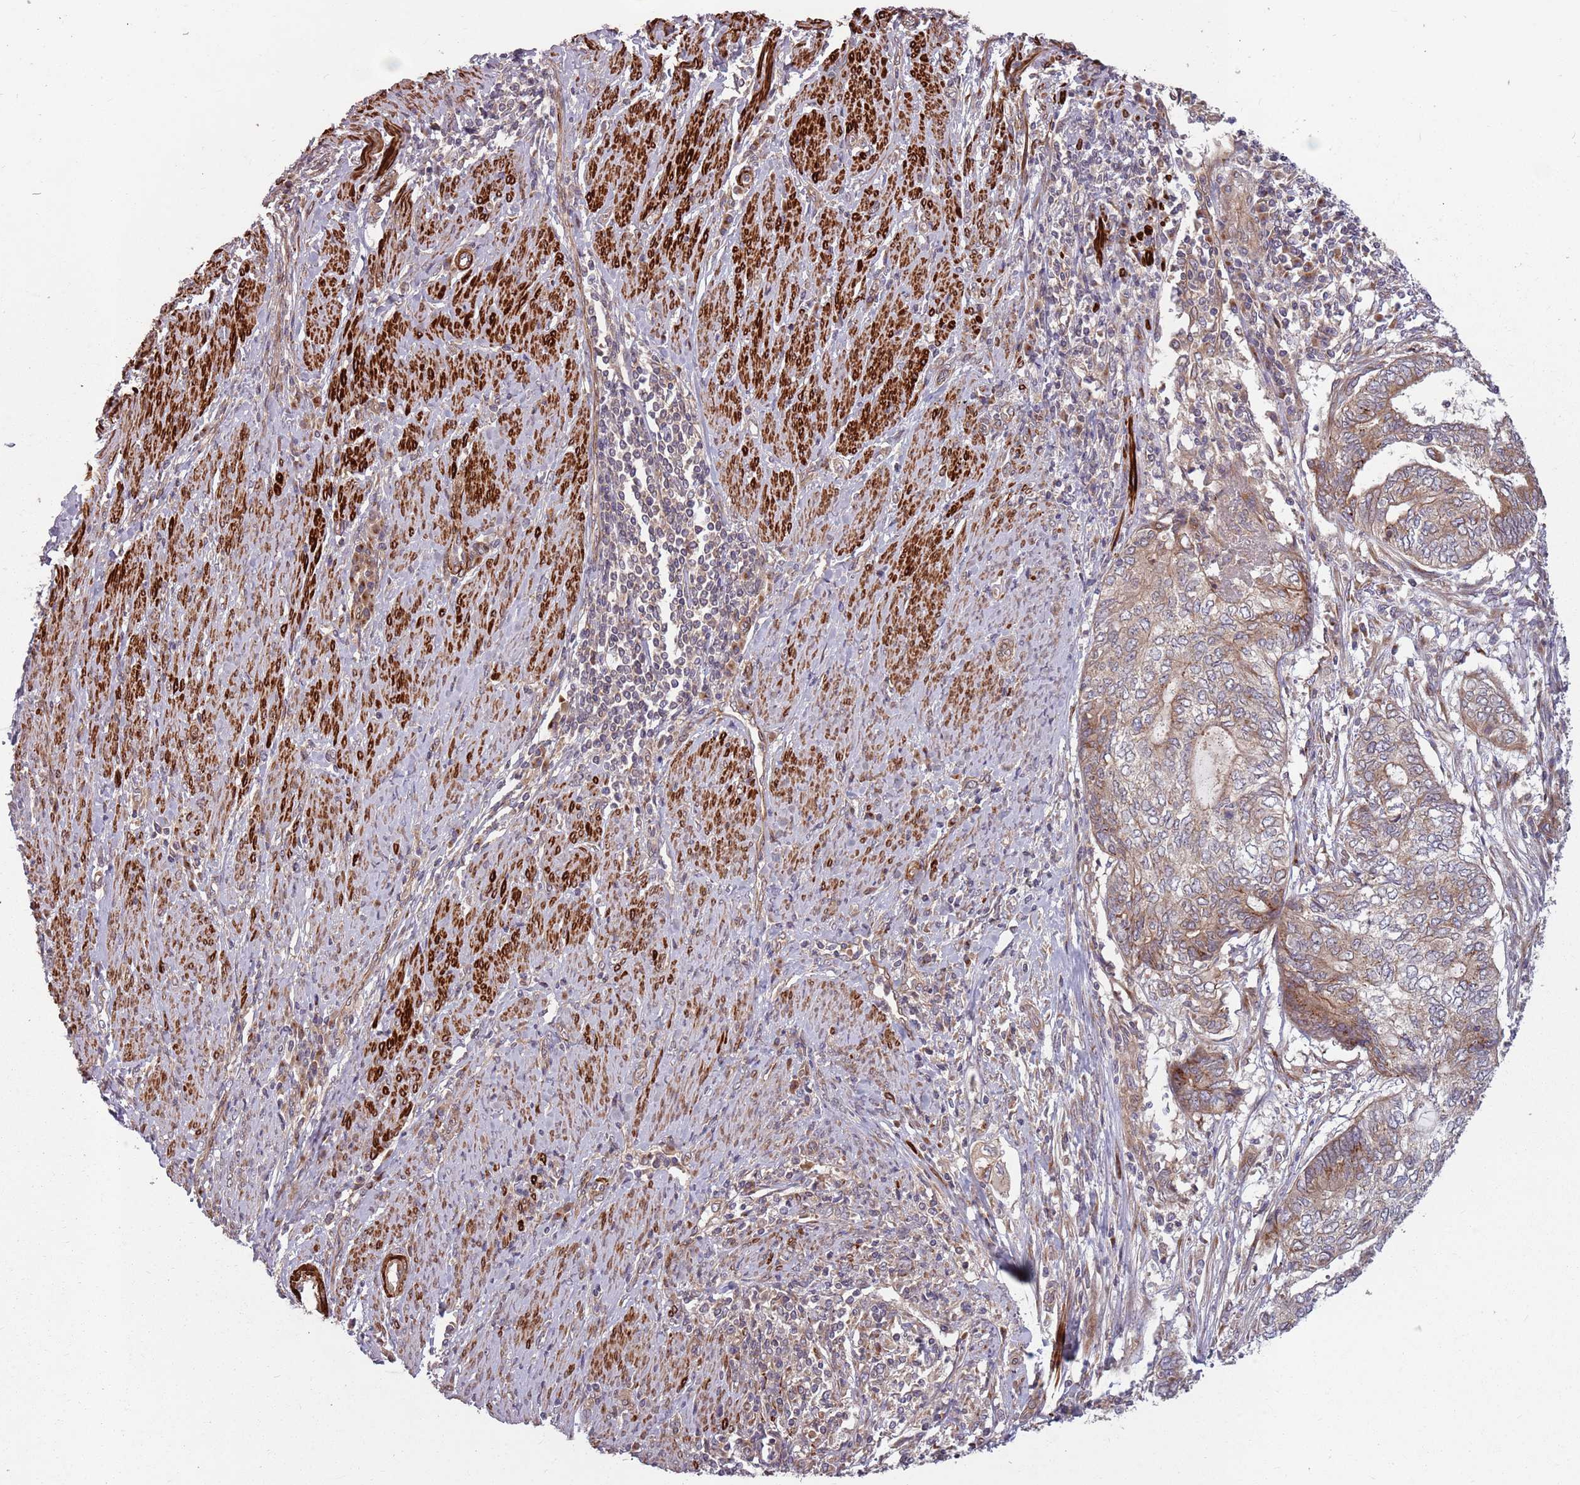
{"staining": {"intensity": "moderate", "quantity": "25%-75%", "location": "cytoplasmic/membranous"}, "tissue": "endometrial cancer", "cell_type": "Tumor cells", "image_type": "cancer", "snomed": [{"axis": "morphology", "description": "Adenocarcinoma, NOS"}, {"axis": "topography", "description": "Uterus"}, {"axis": "topography", "description": "Endometrium"}], "caption": "An image of human adenocarcinoma (endometrial) stained for a protein reveals moderate cytoplasmic/membranous brown staining in tumor cells.", "gene": "PLD6", "patient": {"sex": "female", "age": 70}}